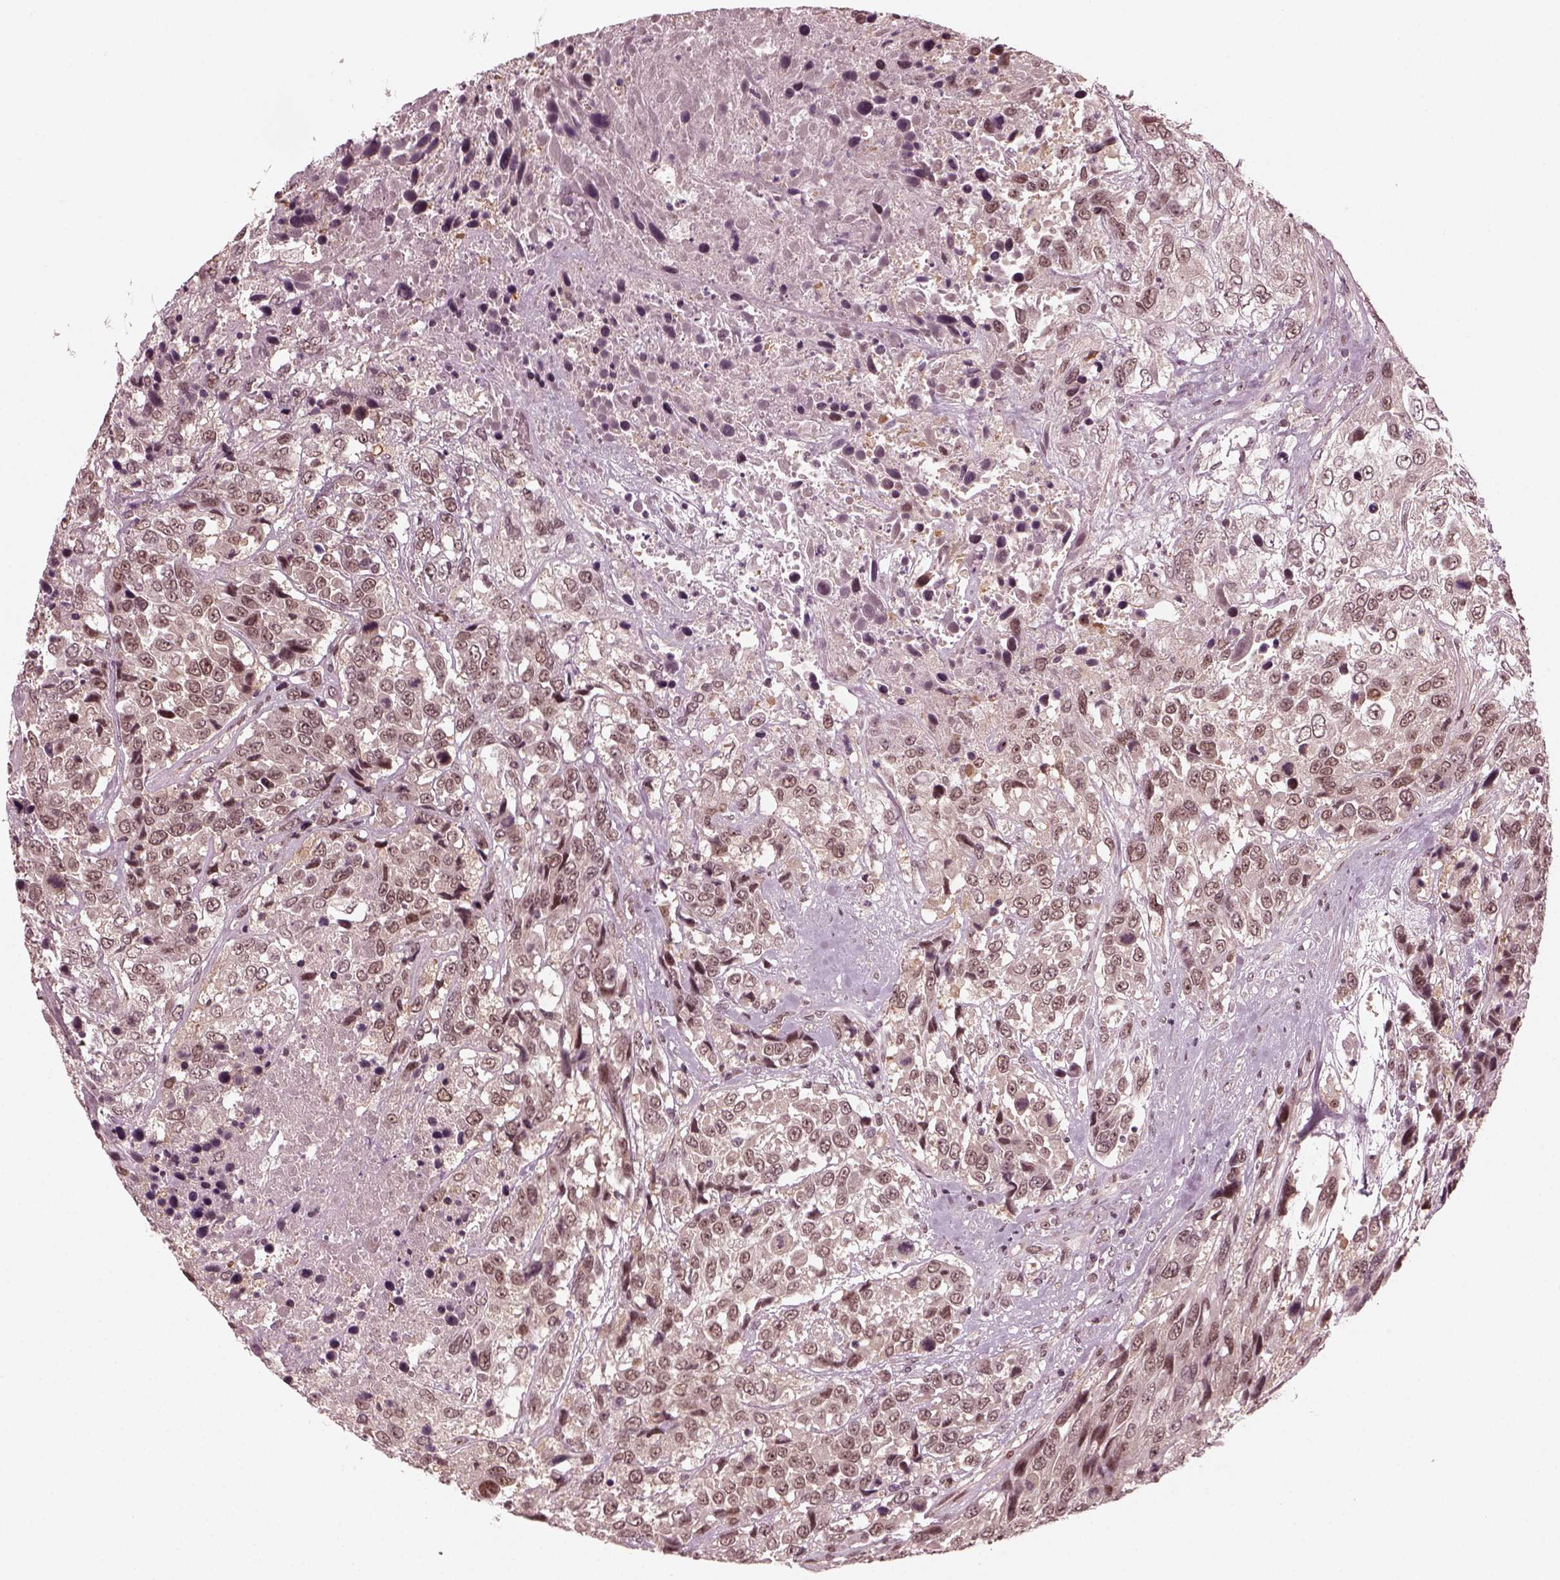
{"staining": {"intensity": "moderate", "quantity": "<25%", "location": "nuclear"}, "tissue": "urothelial cancer", "cell_type": "Tumor cells", "image_type": "cancer", "snomed": [{"axis": "morphology", "description": "Urothelial carcinoma, High grade"}, {"axis": "topography", "description": "Urinary bladder"}], "caption": "This is an image of immunohistochemistry (IHC) staining of high-grade urothelial carcinoma, which shows moderate expression in the nuclear of tumor cells.", "gene": "TRIB3", "patient": {"sex": "female", "age": 70}}